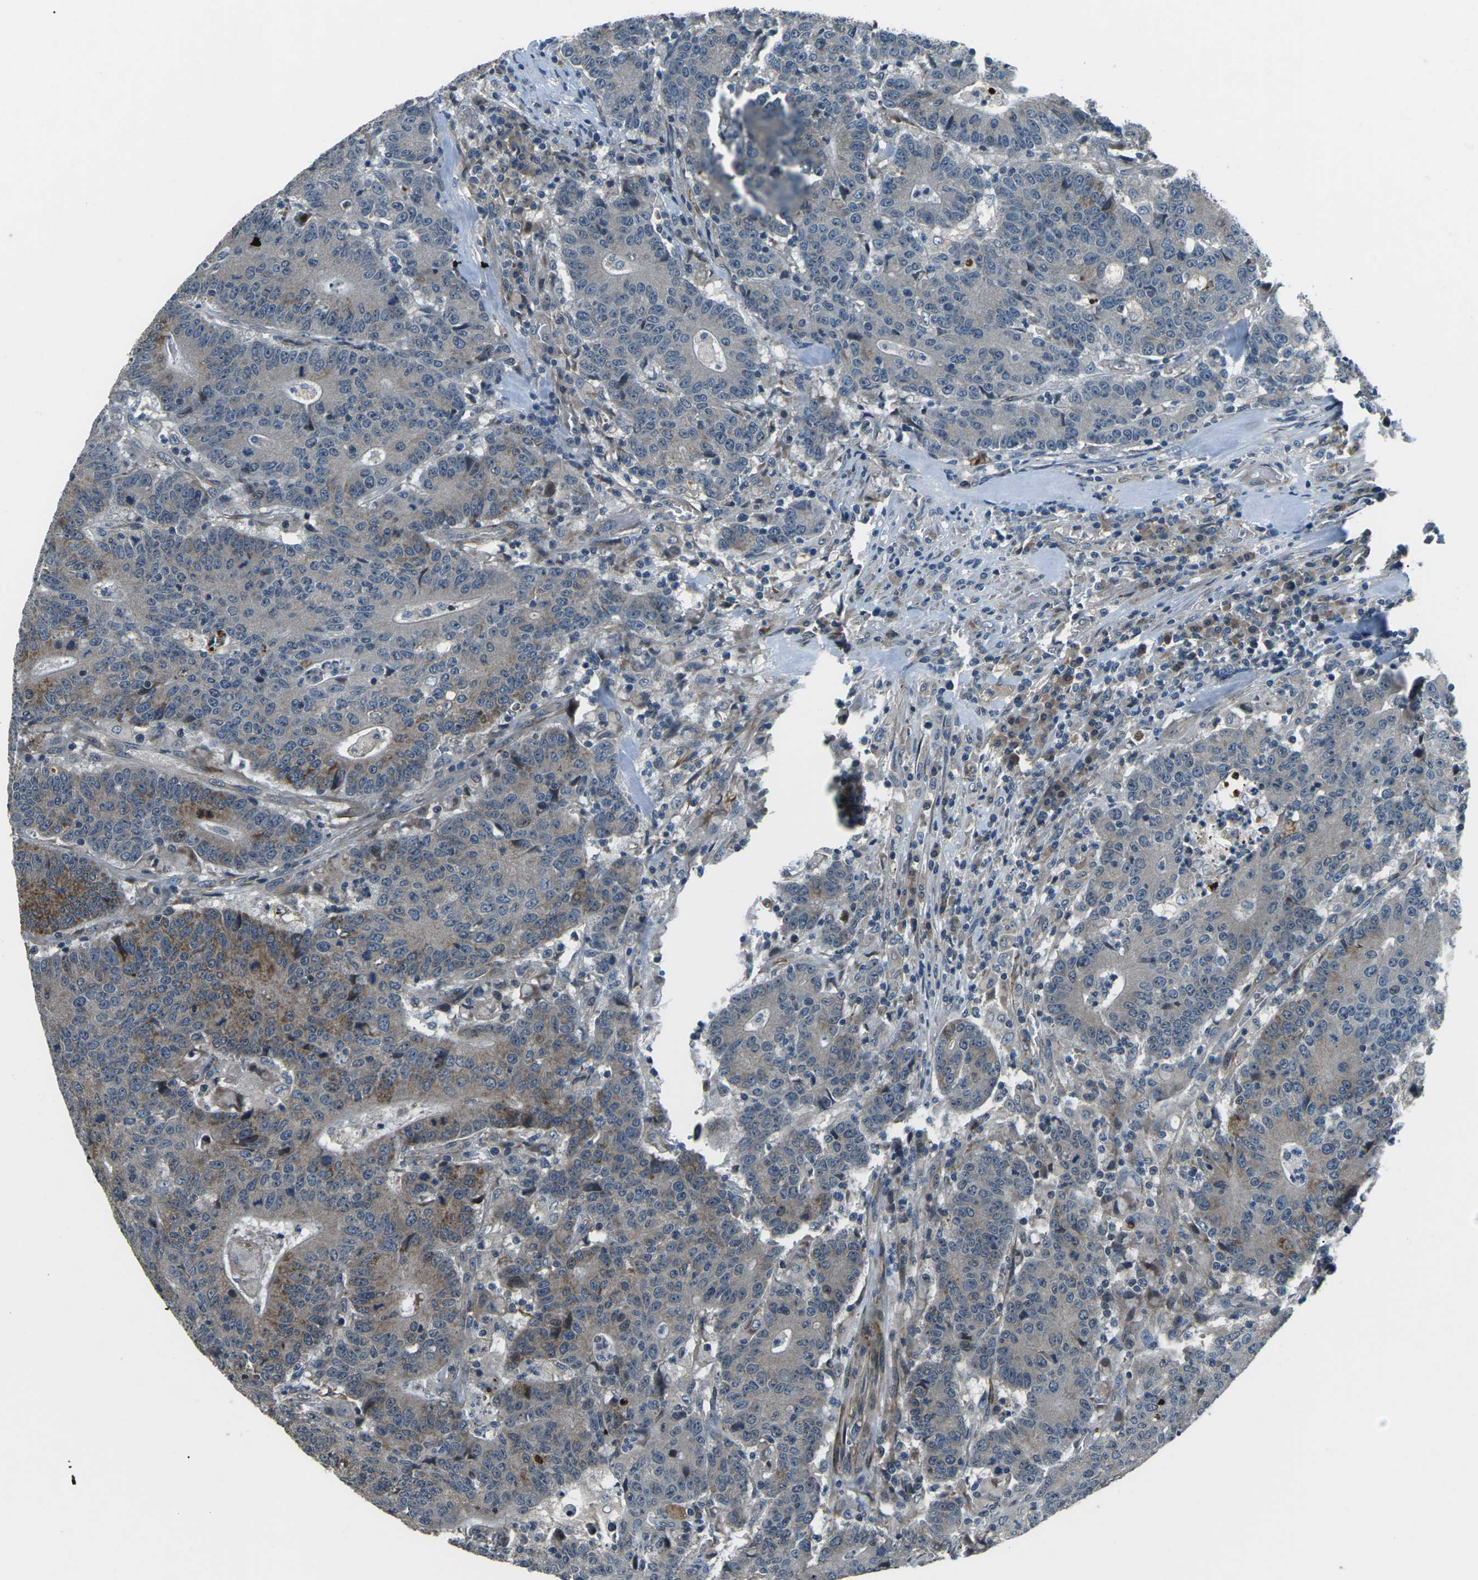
{"staining": {"intensity": "moderate", "quantity": "25%-75%", "location": "cytoplasmic/membranous"}, "tissue": "colorectal cancer", "cell_type": "Tumor cells", "image_type": "cancer", "snomed": [{"axis": "morphology", "description": "Normal tissue, NOS"}, {"axis": "morphology", "description": "Adenocarcinoma, NOS"}, {"axis": "topography", "description": "Colon"}], "caption": "Protein staining demonstrates moderate cytoplasmic/membranous staining in approximately 25%-75% of tumor cells in colorectal cancer.", "gene": "AFAP1", "patient": {"sex": "female", "age": 75}}